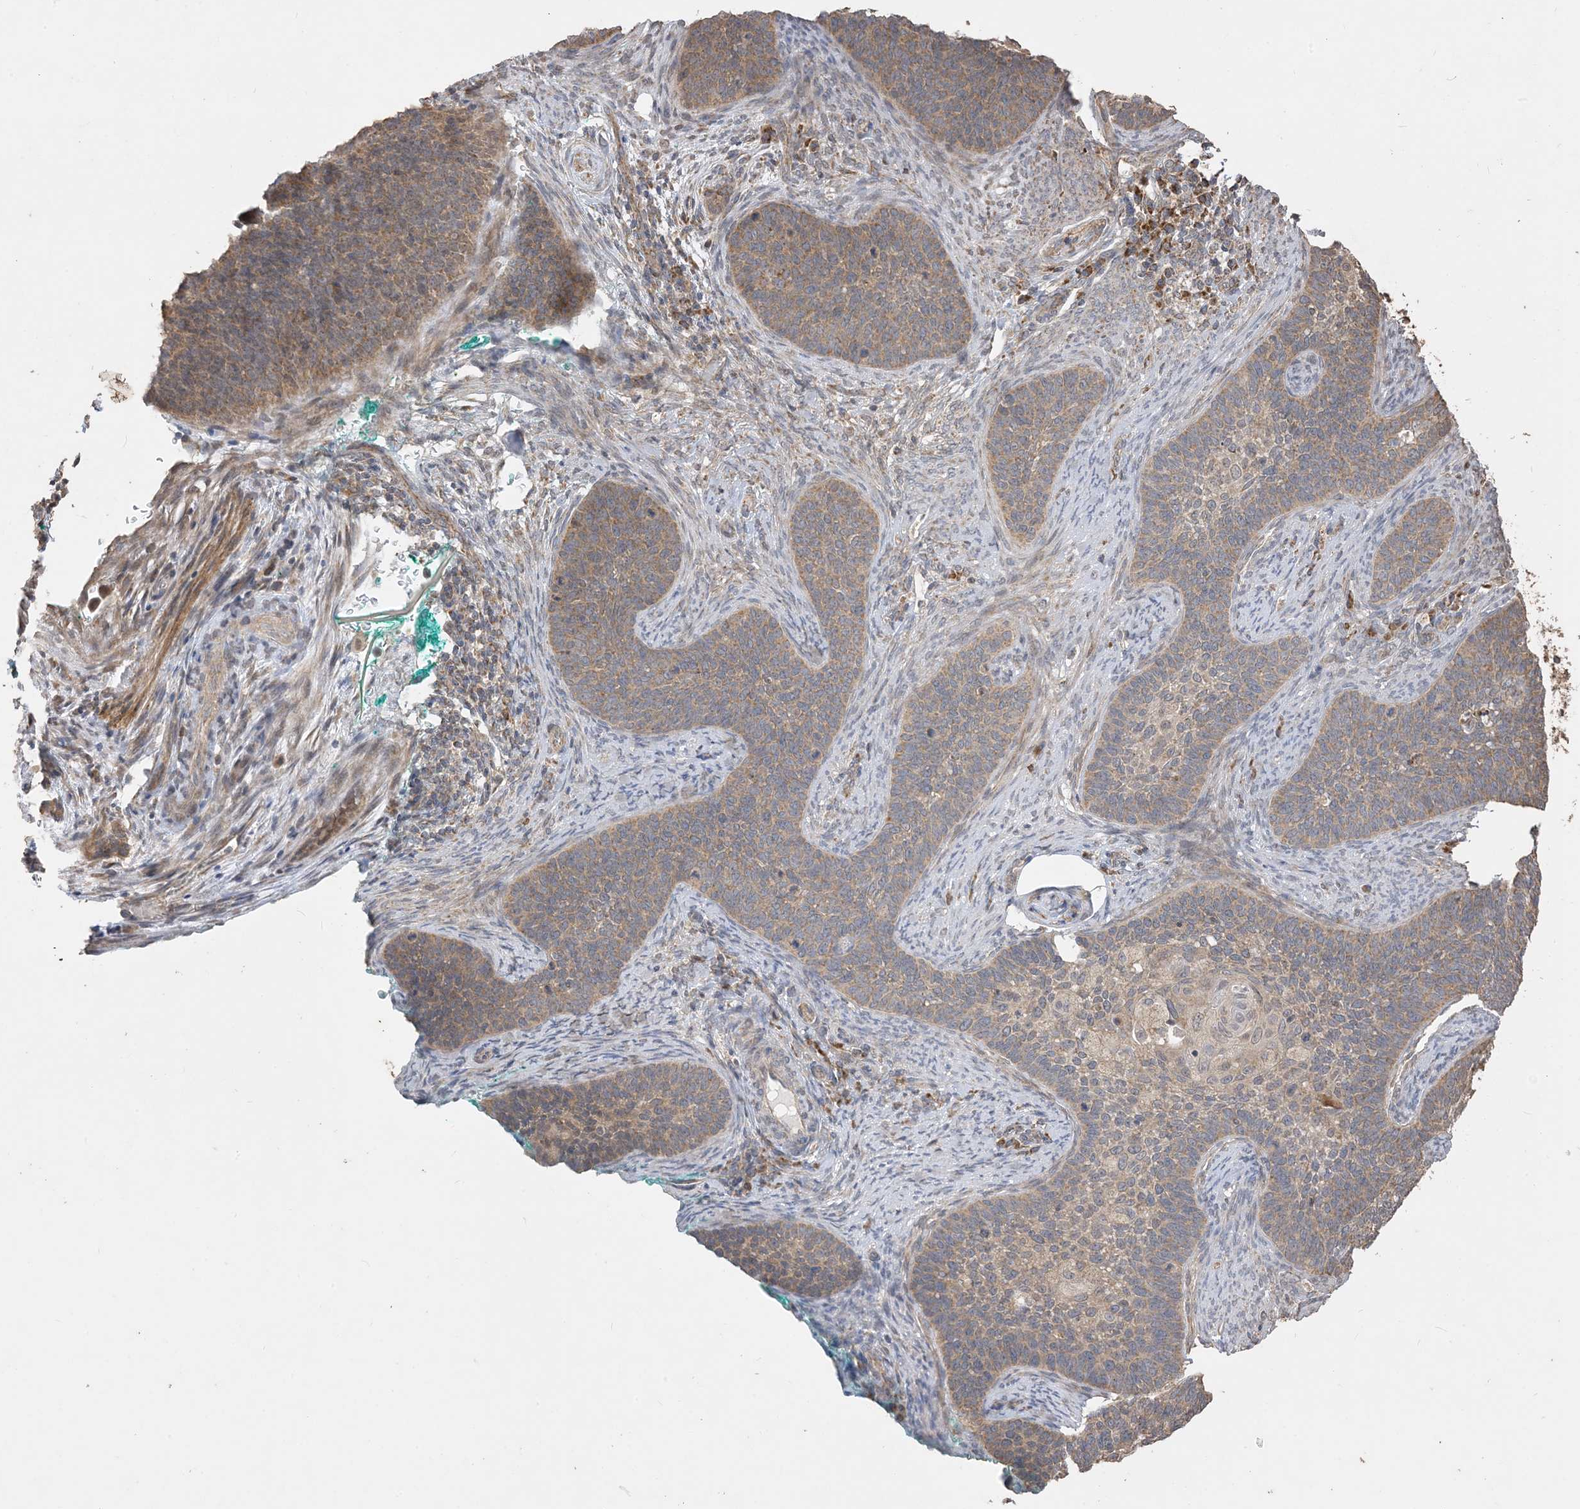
{"staining": {"intensity": "moderate", "quantity": ">75%", "location": "cytoplasmic/membranous"}, "tissue": "cervical cancer", "cell_type": "Tumor cells", "image_type": "cancer", "snomed": [{"axis": "morphology", "description": "Squamous cell carcinoma, NOS"}, {"axis": "topography", "description": "Cervix"}], "caption": "Approximately >75% of tumor cells in cervical cancer demonstrate moderate cytoplasmic/membranous protein positivity as visualized by brown immunohistochemical staining.", "gene": "SIRT3", "patient": {"sex": "female", "age": 33}}